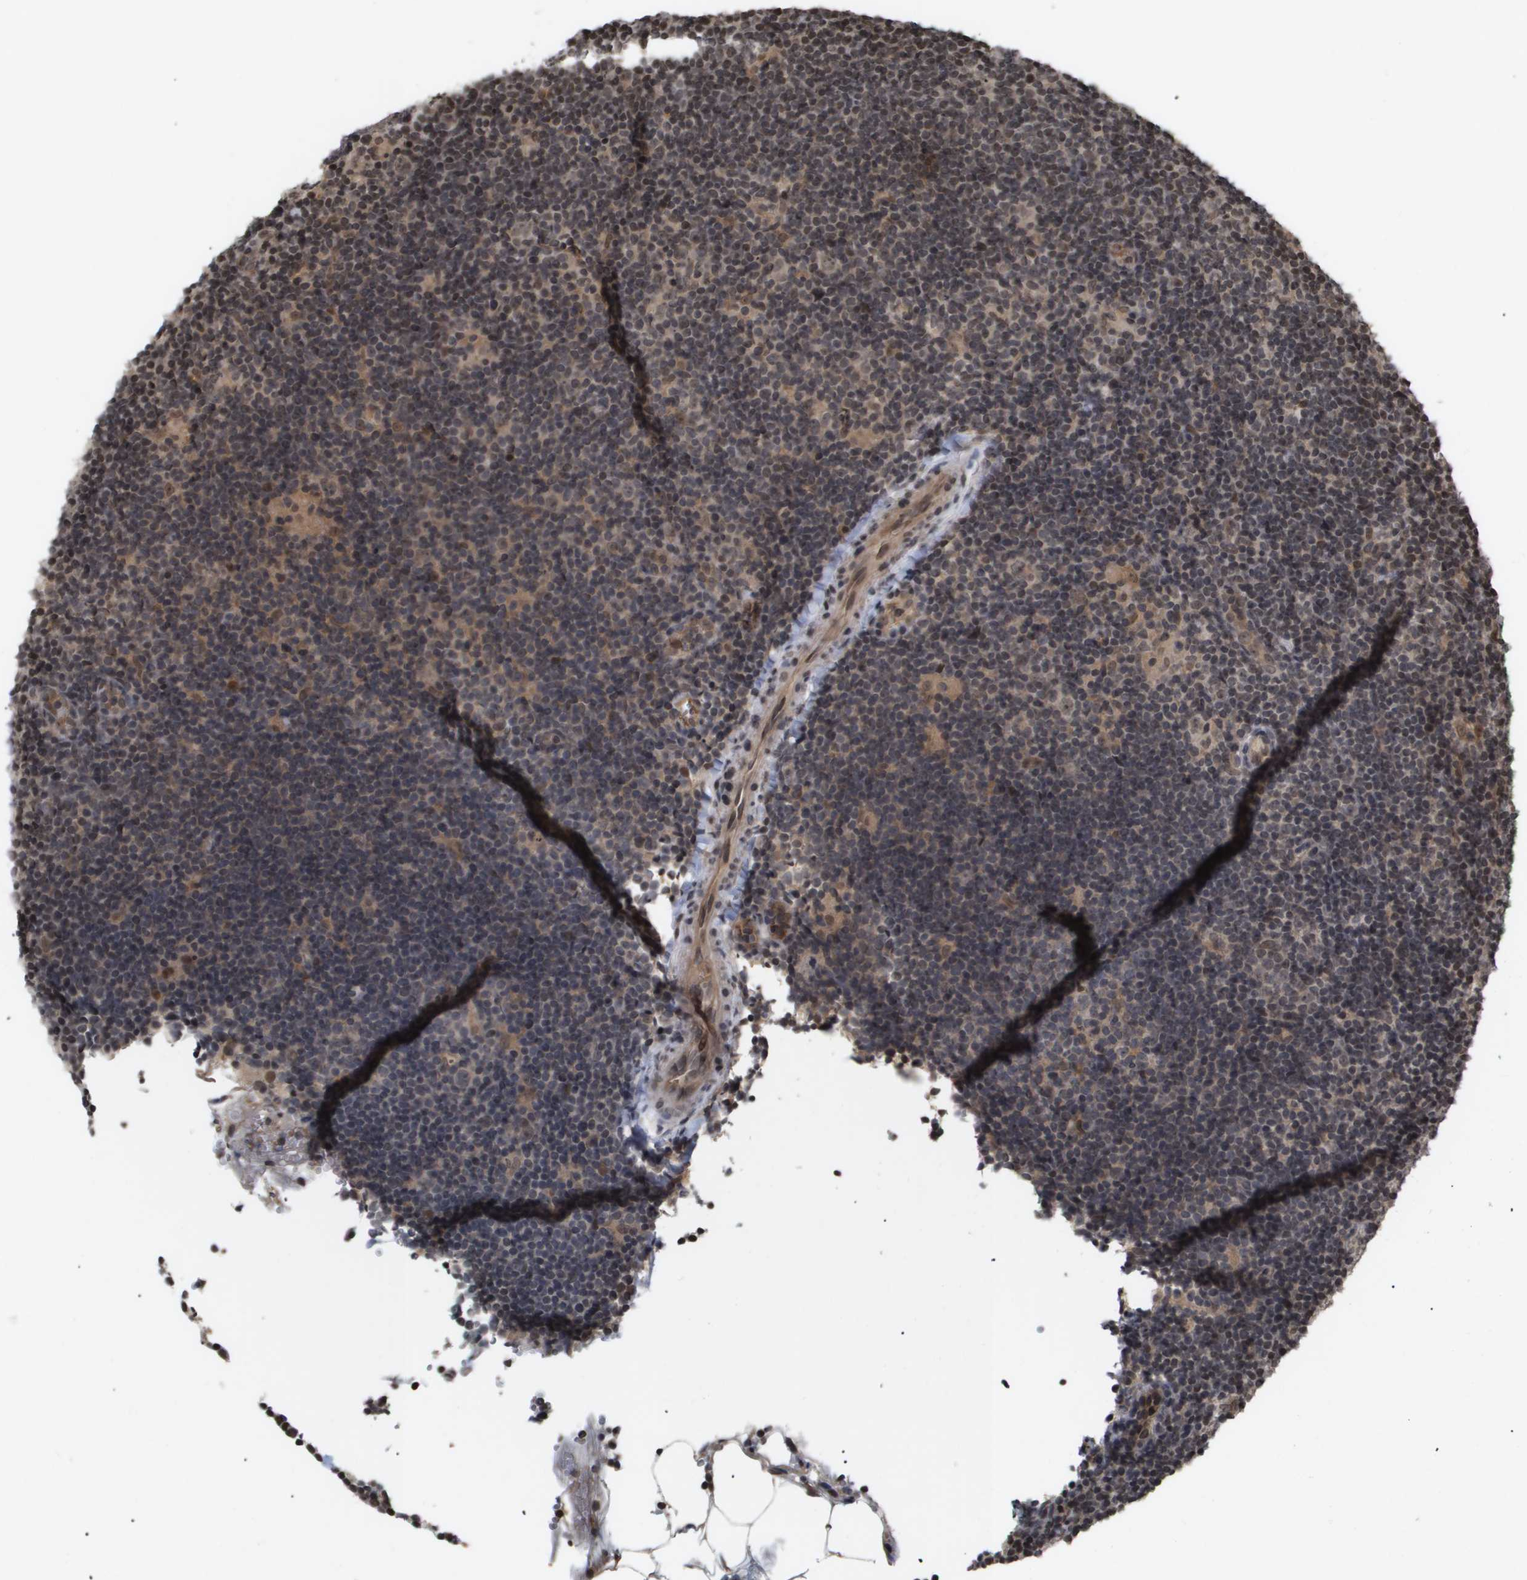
{"staining": {"intensity": "moderate", "quantity": "25%-75%", "location": "cytoplasmic/membranous,nuclear"}, "tissue": "lymphoma", "cell_type": "Tumor cells", "image_type": "cancer", "snomed": [{"axis": "morphology", "description": "Hodgkin's disease, NOS"}, {"axis": "topography", "description": "Lymph node"}], "caption": "Hodgkin's disease stained with a brown dye shows moderate cytoplasmic/membranous and nuclear positive staining in about 25%-75% of tumor cells.", "gene": "HSPA6", "patient": {"sex": "female", "age": 57}}